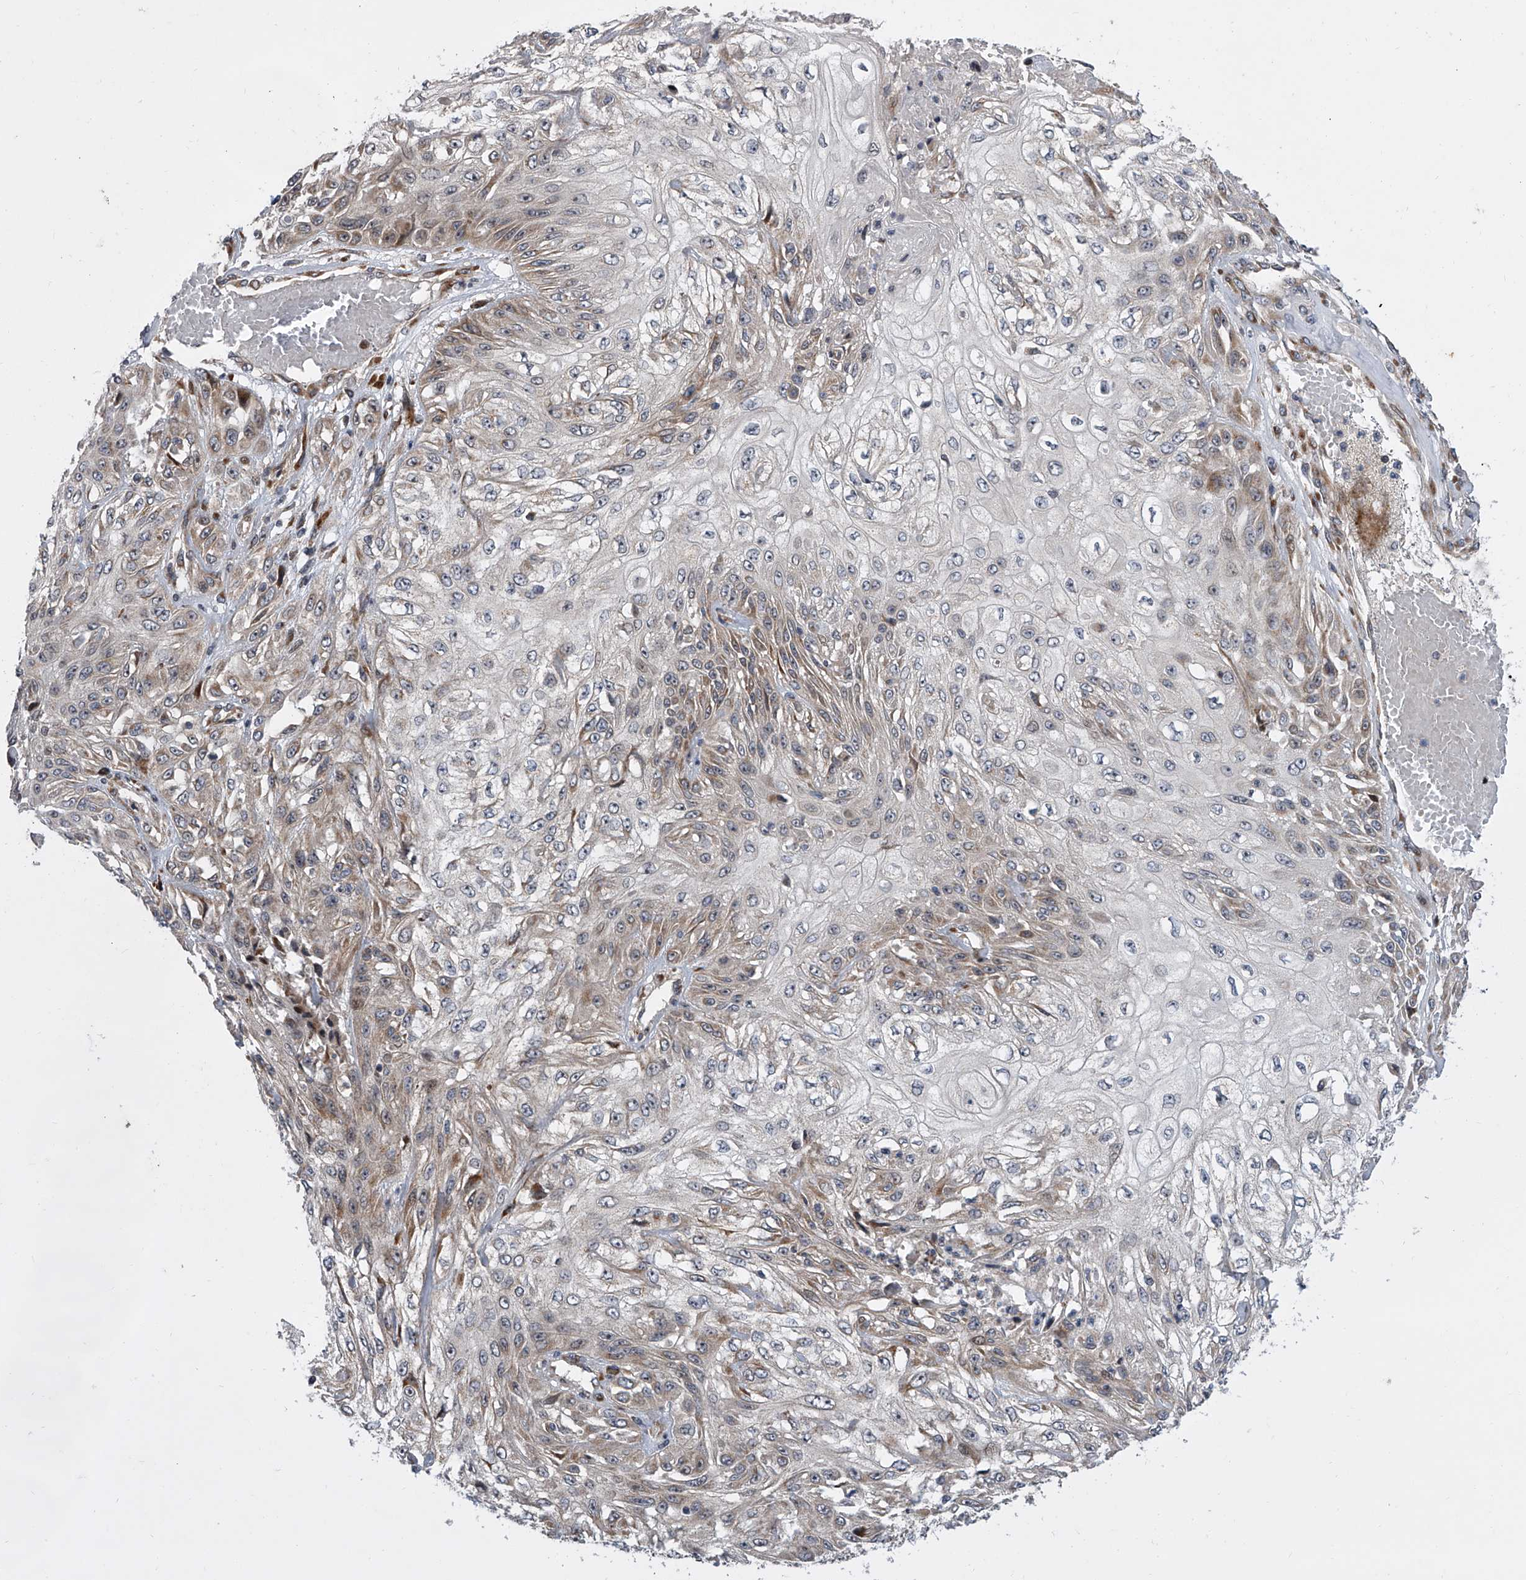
{"staining": {"intensity": "weak", "quantity": "25%-75%", "location": "cytoplasmic/membranous"}, "tissue": "skin cancer", "cell_type": "Tumor cells", "image_type": "cancer", "snomed": [{"axis": "morphology", "description": "Squamous cell carcinoma, NOS"}, {"axis": "morphology", "description": "Squamous cell carcinoma, metastatic, NOS"}, {"axis": "topography", "description": "Skin"}, {"axis": "topography", "description": "Lymph node"}], "caption": "Brown immunohistochemical staining in human skin cancer (squamous cell carcinoma) reveals weak cytoplasmic/membranous staining in about 25%-75% of tumor cells.", "gene": "DLGAP2", "patient": {"sex": "male", "age": 75}}